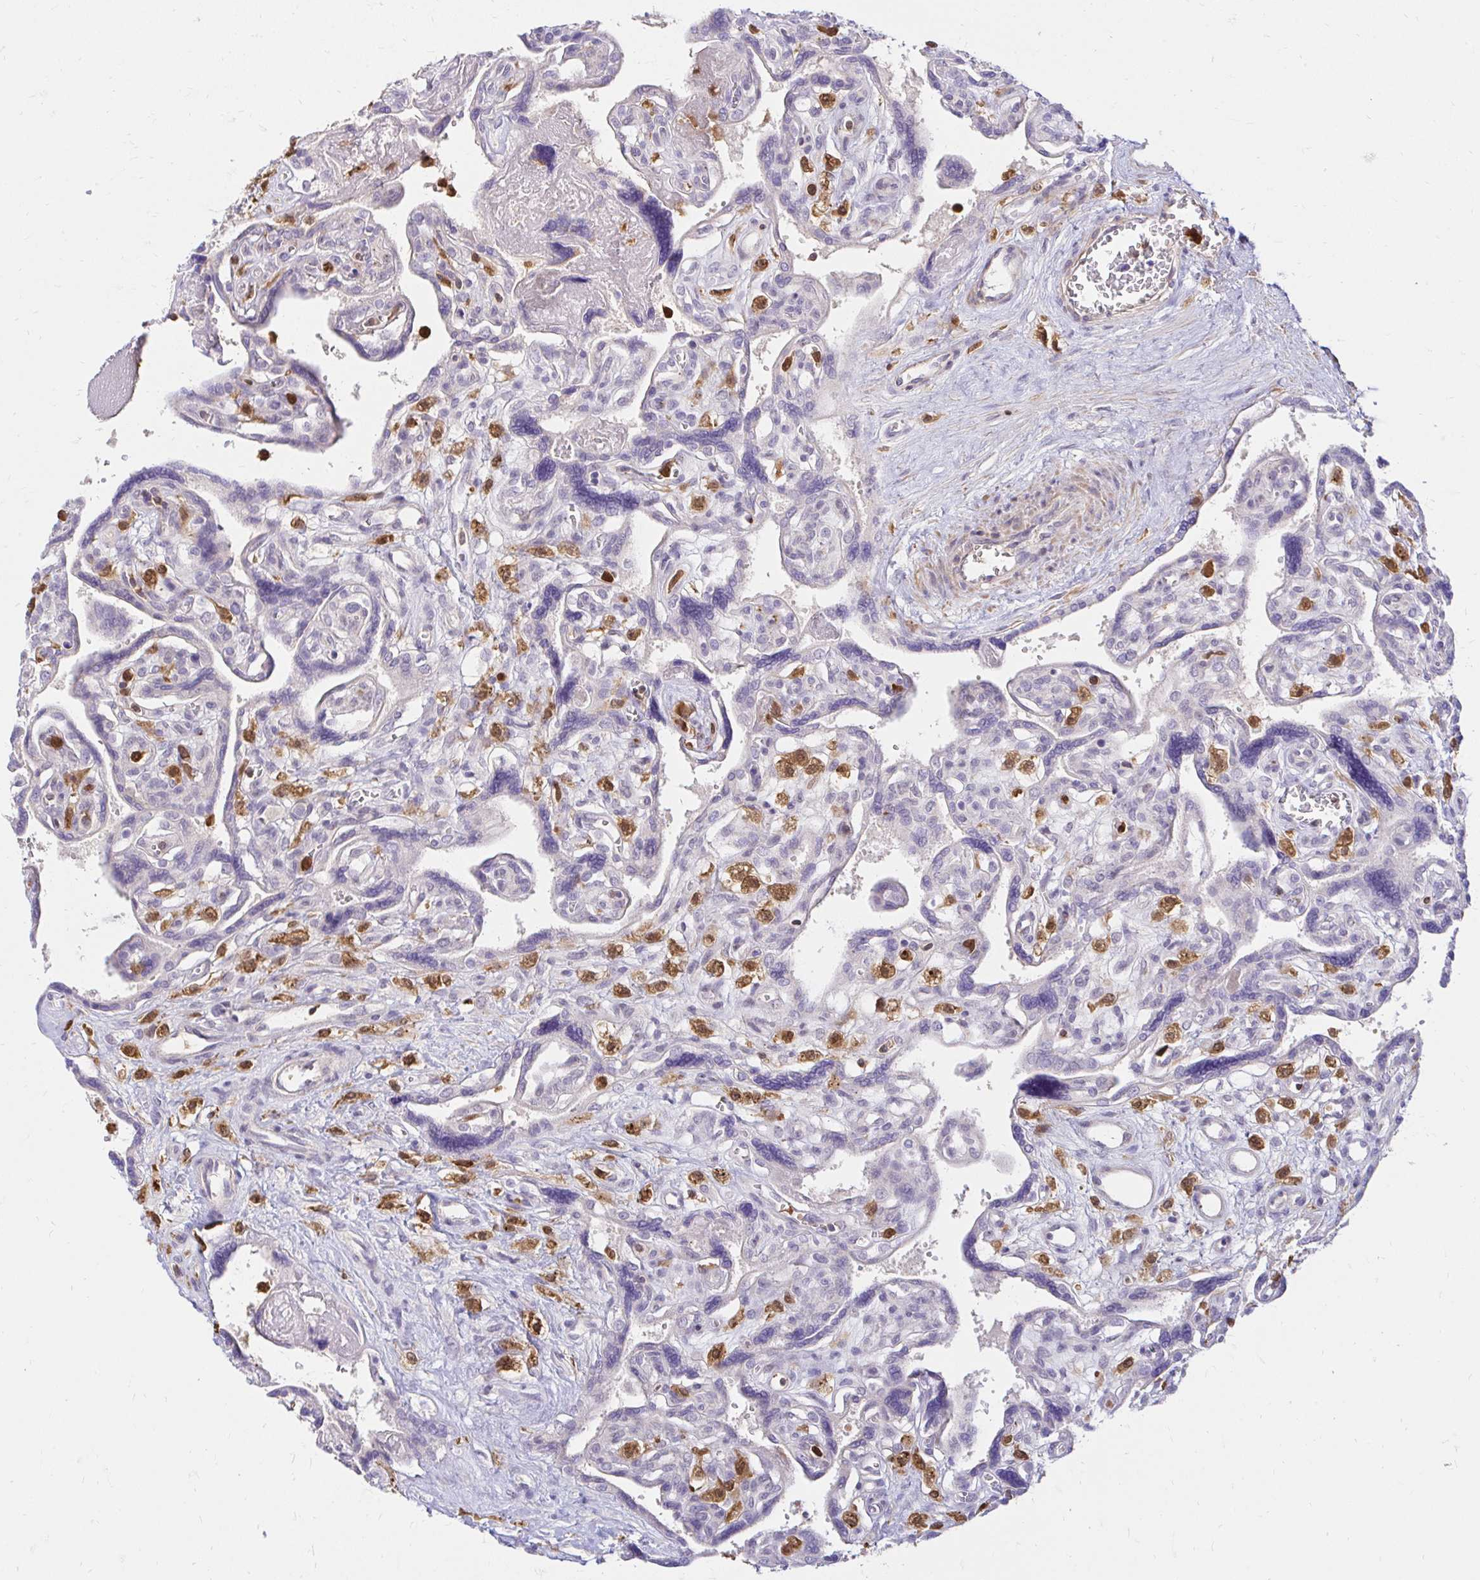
{"staining": {"intensity": "negative", "quantity": "none", "location": "none"}, "tissue": "placenta", "cell_type": "Trophoblastic cells", "image_type": "normal", "snomed": [{"axis": "morphology", "description": "Normal tissue, NOS"}, {"axis": "topography", "description": "Placenta"}], "caption": "Trophoblastic cells are negative for protein expression in normal human placenta. (Brightfield microscopy of DAB (3,3'-diaminobenzidine) immunohistochemistry at high magnification).", "gene": "PYCARD", "patient": {"sex": "female", "age": 39}}